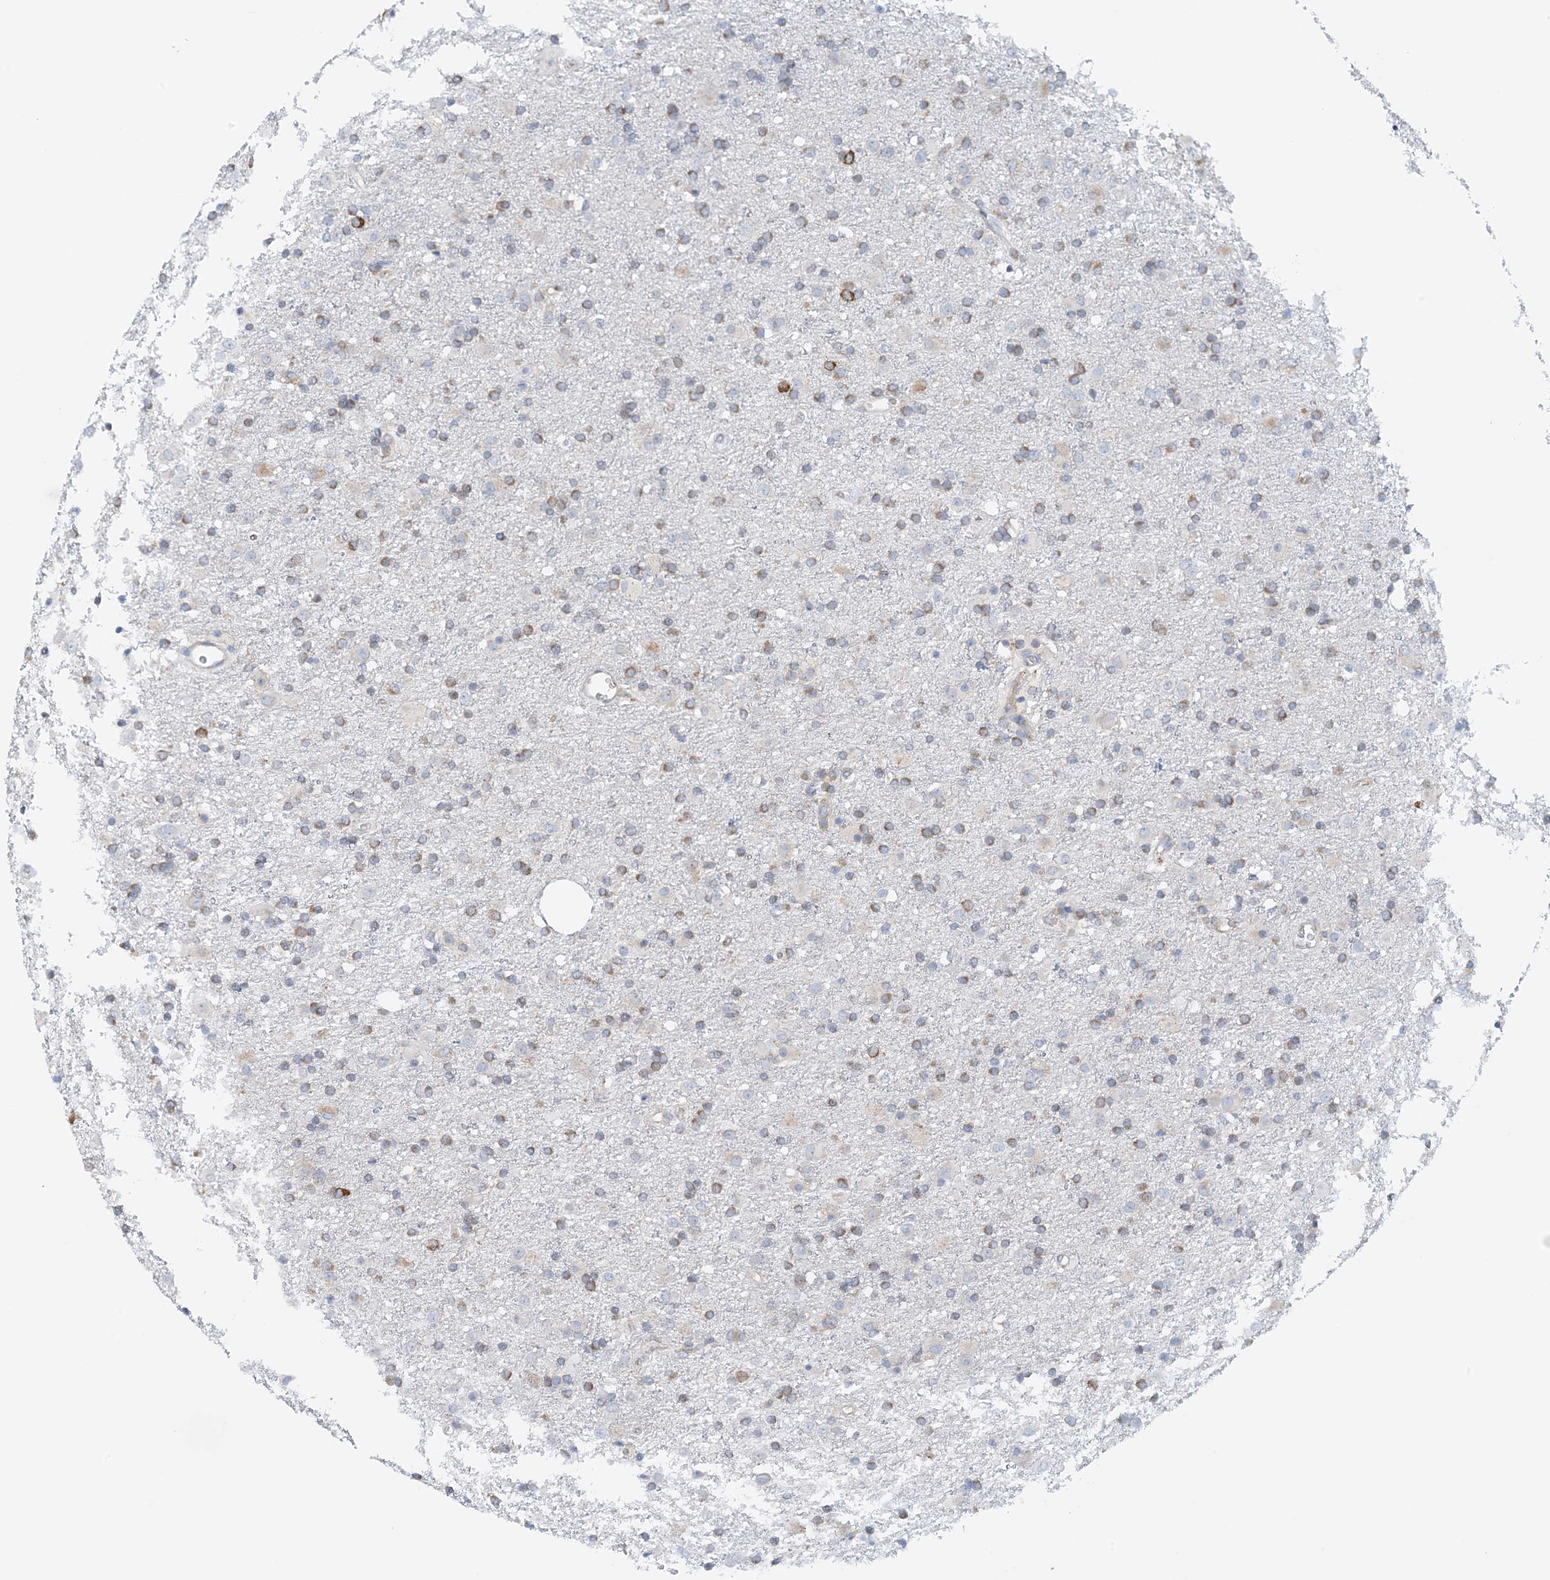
{"staining": {"intensity": "moderate", "quantity": "<25%", "location": "cytoplasmic/membranous"}, "tissue": "glioma", "cell_type": "Tumor cells", "image_type": "cancer", "snomed": [{"axis": "morphology", "description": "Glioma, malignant, Low grade"}, {"axis": "topography", "description": "Brain"}], "caption": "A brown stain shows moderate cytoplasmic/membranous expression of a protein in human glioma tumor cells.", "gene": "SLC5A11", "patient": {"sex": "male", "age": 65}}